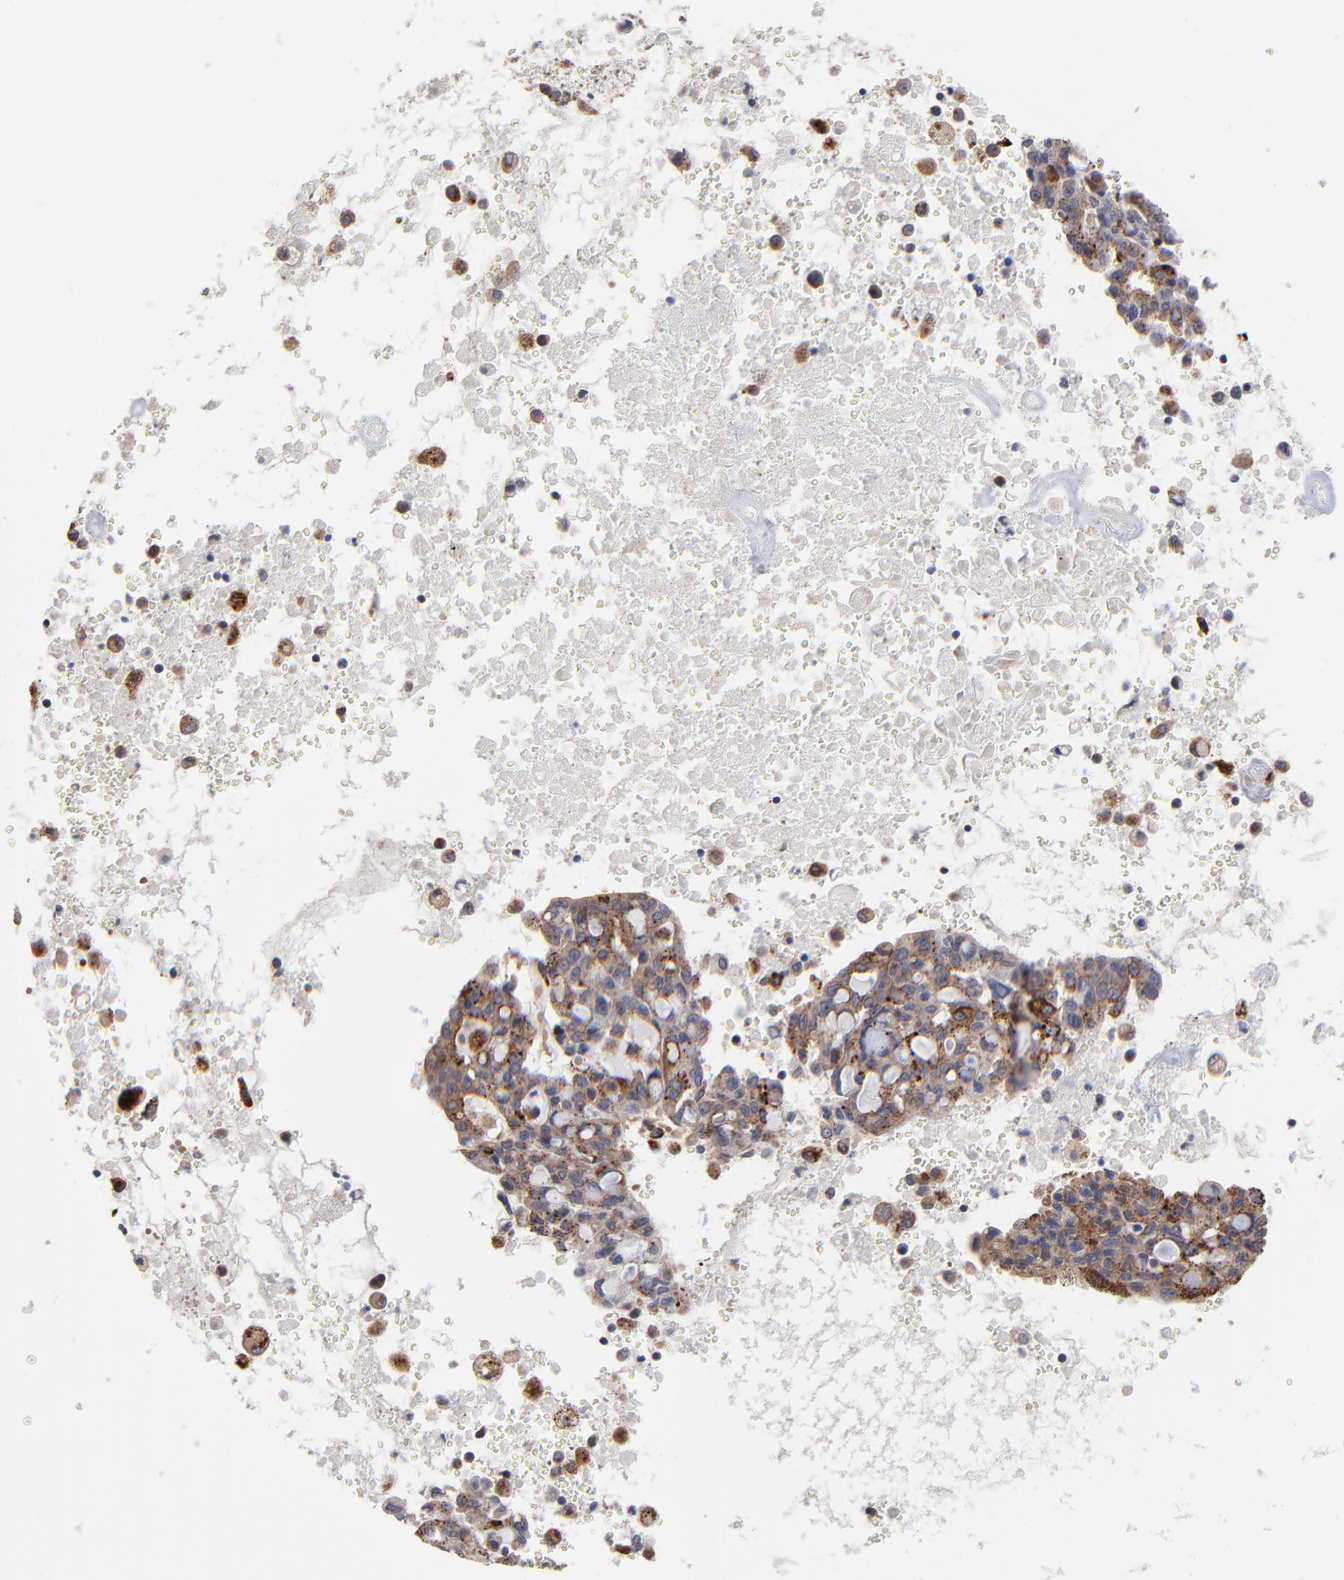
{"staining": {"intensity": "moderate", "quantity": ">75%", "location": "cytoplasmic/membranous"}, "tissue": "lung cancer", "cell_type": "Tumor cells", "image_type": "cancer", "snomed": [{"axis": "morphology", "description": "Adenocarcinoma, NOS"}, {"axis": "topography", "description": "Lung"}], "caption": "This photomicrograph displays lung cancer (adenocarcinoma) stained with IHC to label a protein in brown. The cytoplasmic/membranous of tumor cells show moderate positivity for the protein. Nuclei are counter-stained blue.", "gene": "PDE4B", "patient": {"sex": "female", "age": 44}}